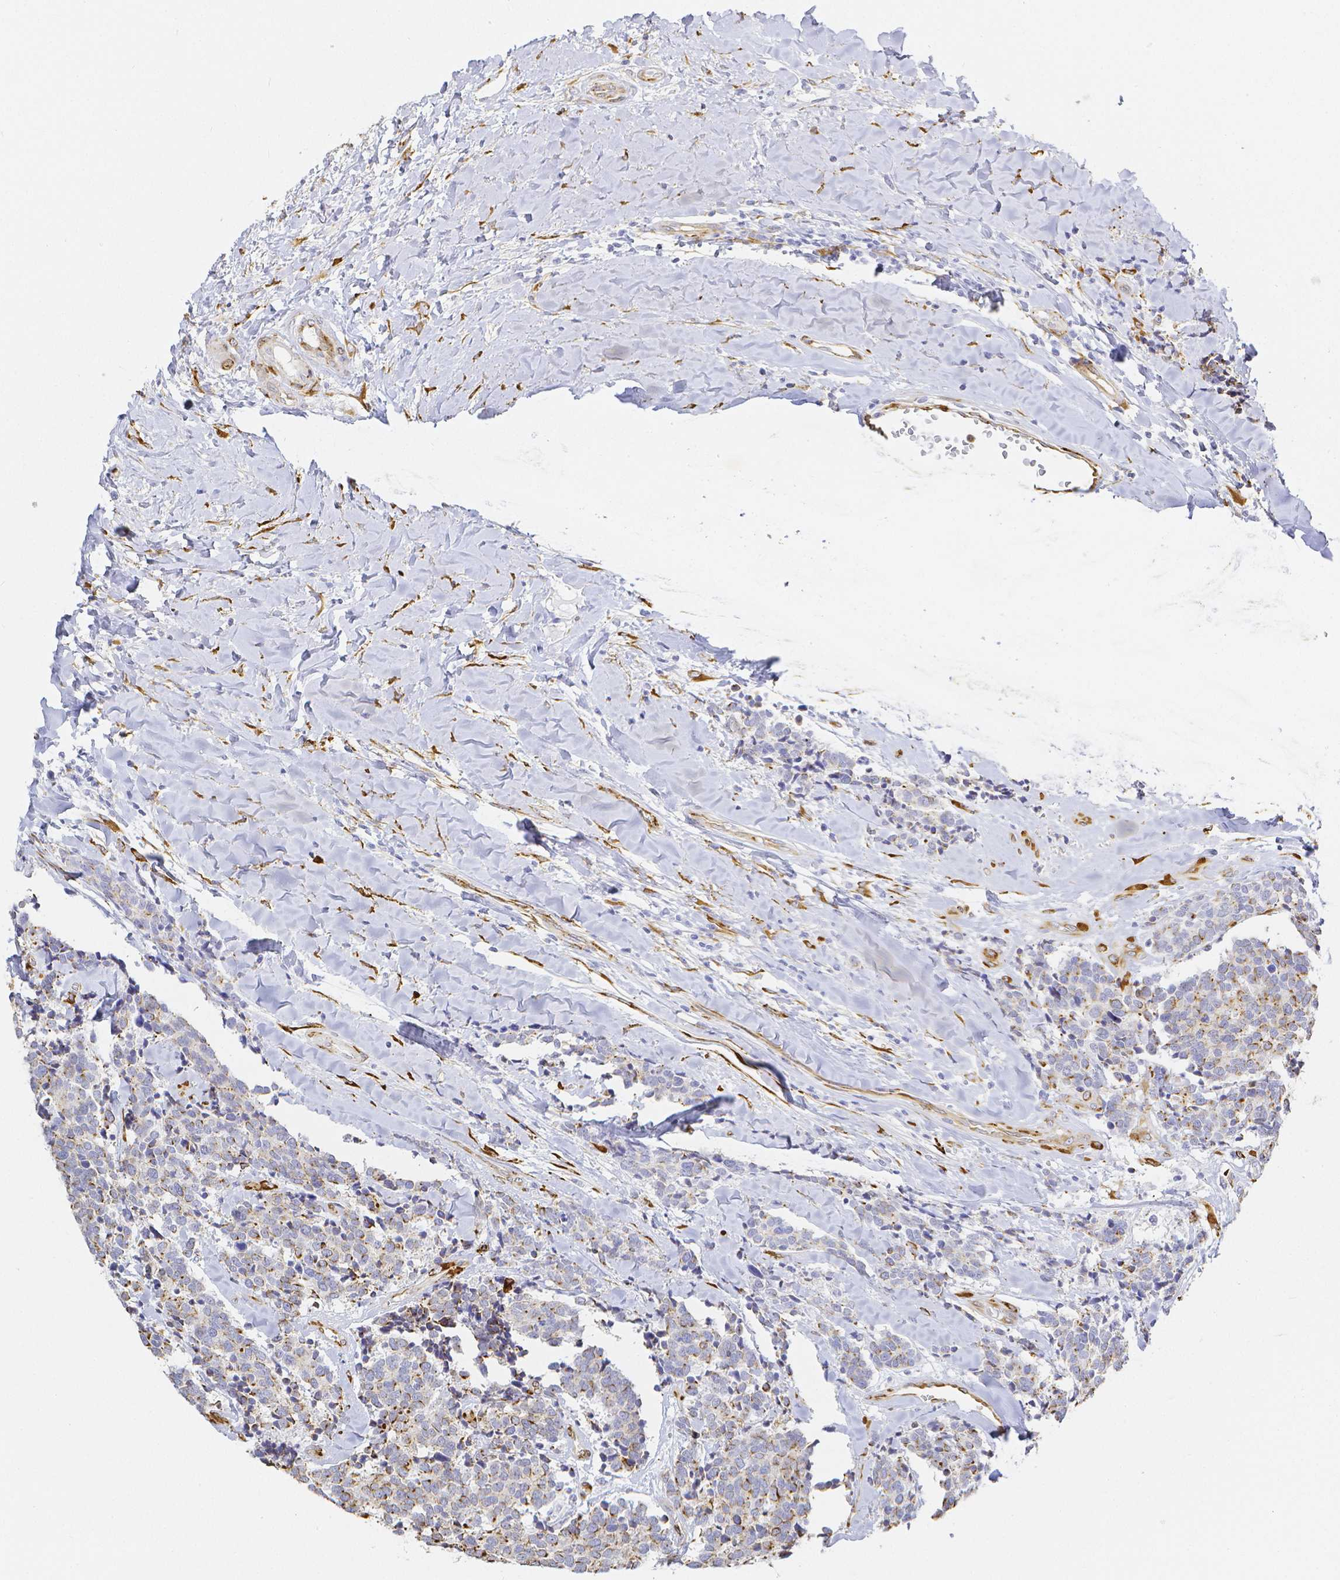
{"staining": {"intensity": "strong", "quantity": "25%-75%", "location": "cytoplasmic/membranous"}, "tissue": "carcinoid", "cell_type": "Tumor cells", "image_type": "cancer", "snomed": [{"axis": "morphology", "description": "Carcinoid, malignant, NOS"}, {"axis": "topography", "description": "Skin"}], "caption": "Brown immunohistochemical staining in carcinoid (malignant) demonstrates strong cytoplasmic/membranous expression in approximately 25%-75% of tumor cells.", "gene": "SMURF1", "patient": {"sex": "female", "age": 79}}